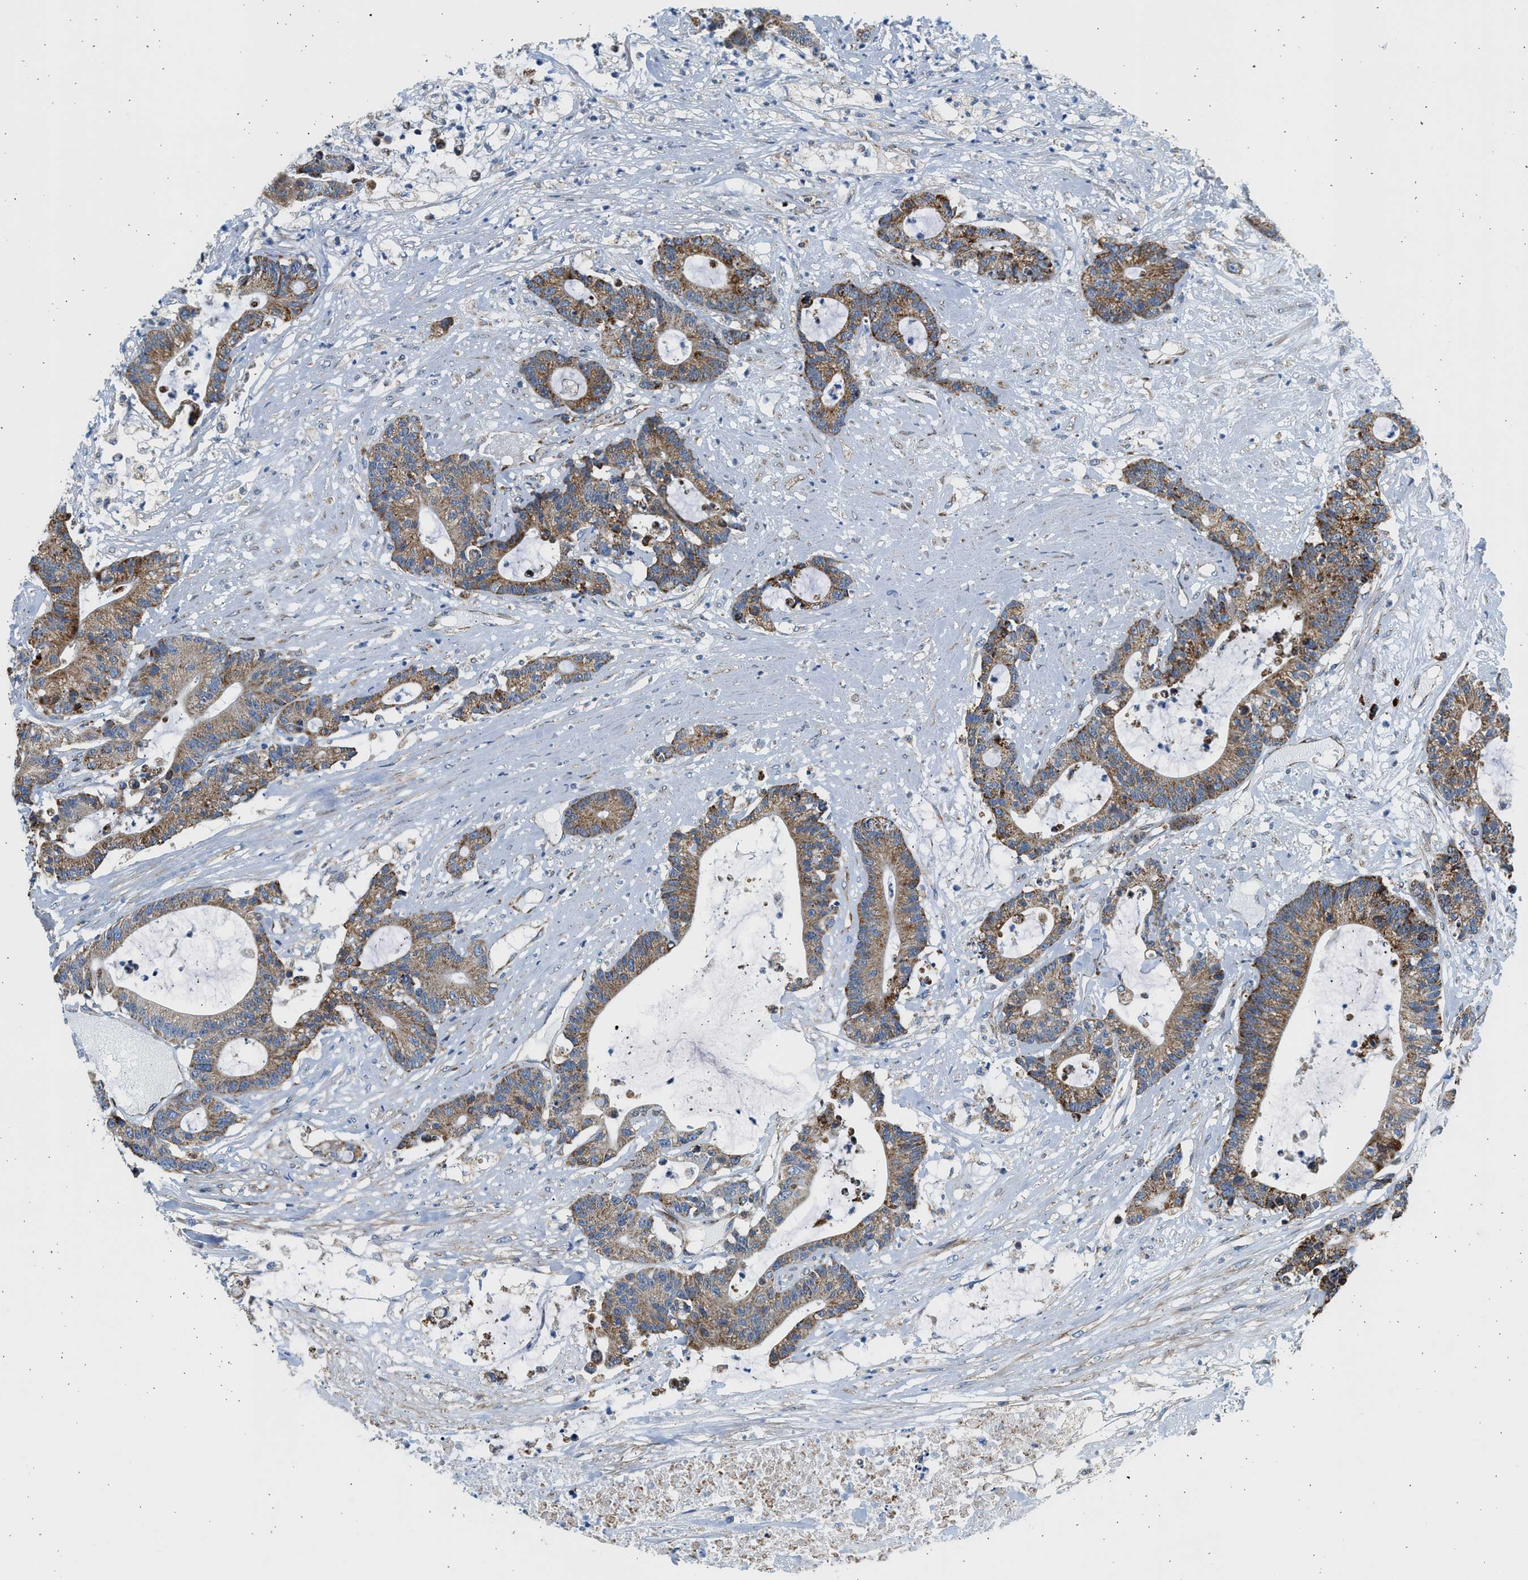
{"staining": {"intensity": "moderate", "quantity": ">75%", "location": "cytoplasmic/membranous"}, "tissue": "colorectal cancer", "cell_type": "Tumor cells", "image_type": "cancer", "snomed": [{"axis": "morphology", "description": "Adenocarcinoma, NOS"}, {"axis": "topography", "description": "Colon"}], "caption": "Immunohistochemistry (IHC) photomicrograph of neoplastic tissue: adenocarcinoma (colorectal) stained using immunohistochemistry (IHC) exhibits medium levels of moderate protein expression localized specifically in the cytoplasmic/membranous of tumor cells, appearing as a cytoplasmic/membranous brown color.", "gene": "KCNMB3", "patient": {"sex": "female", "age": 84}}